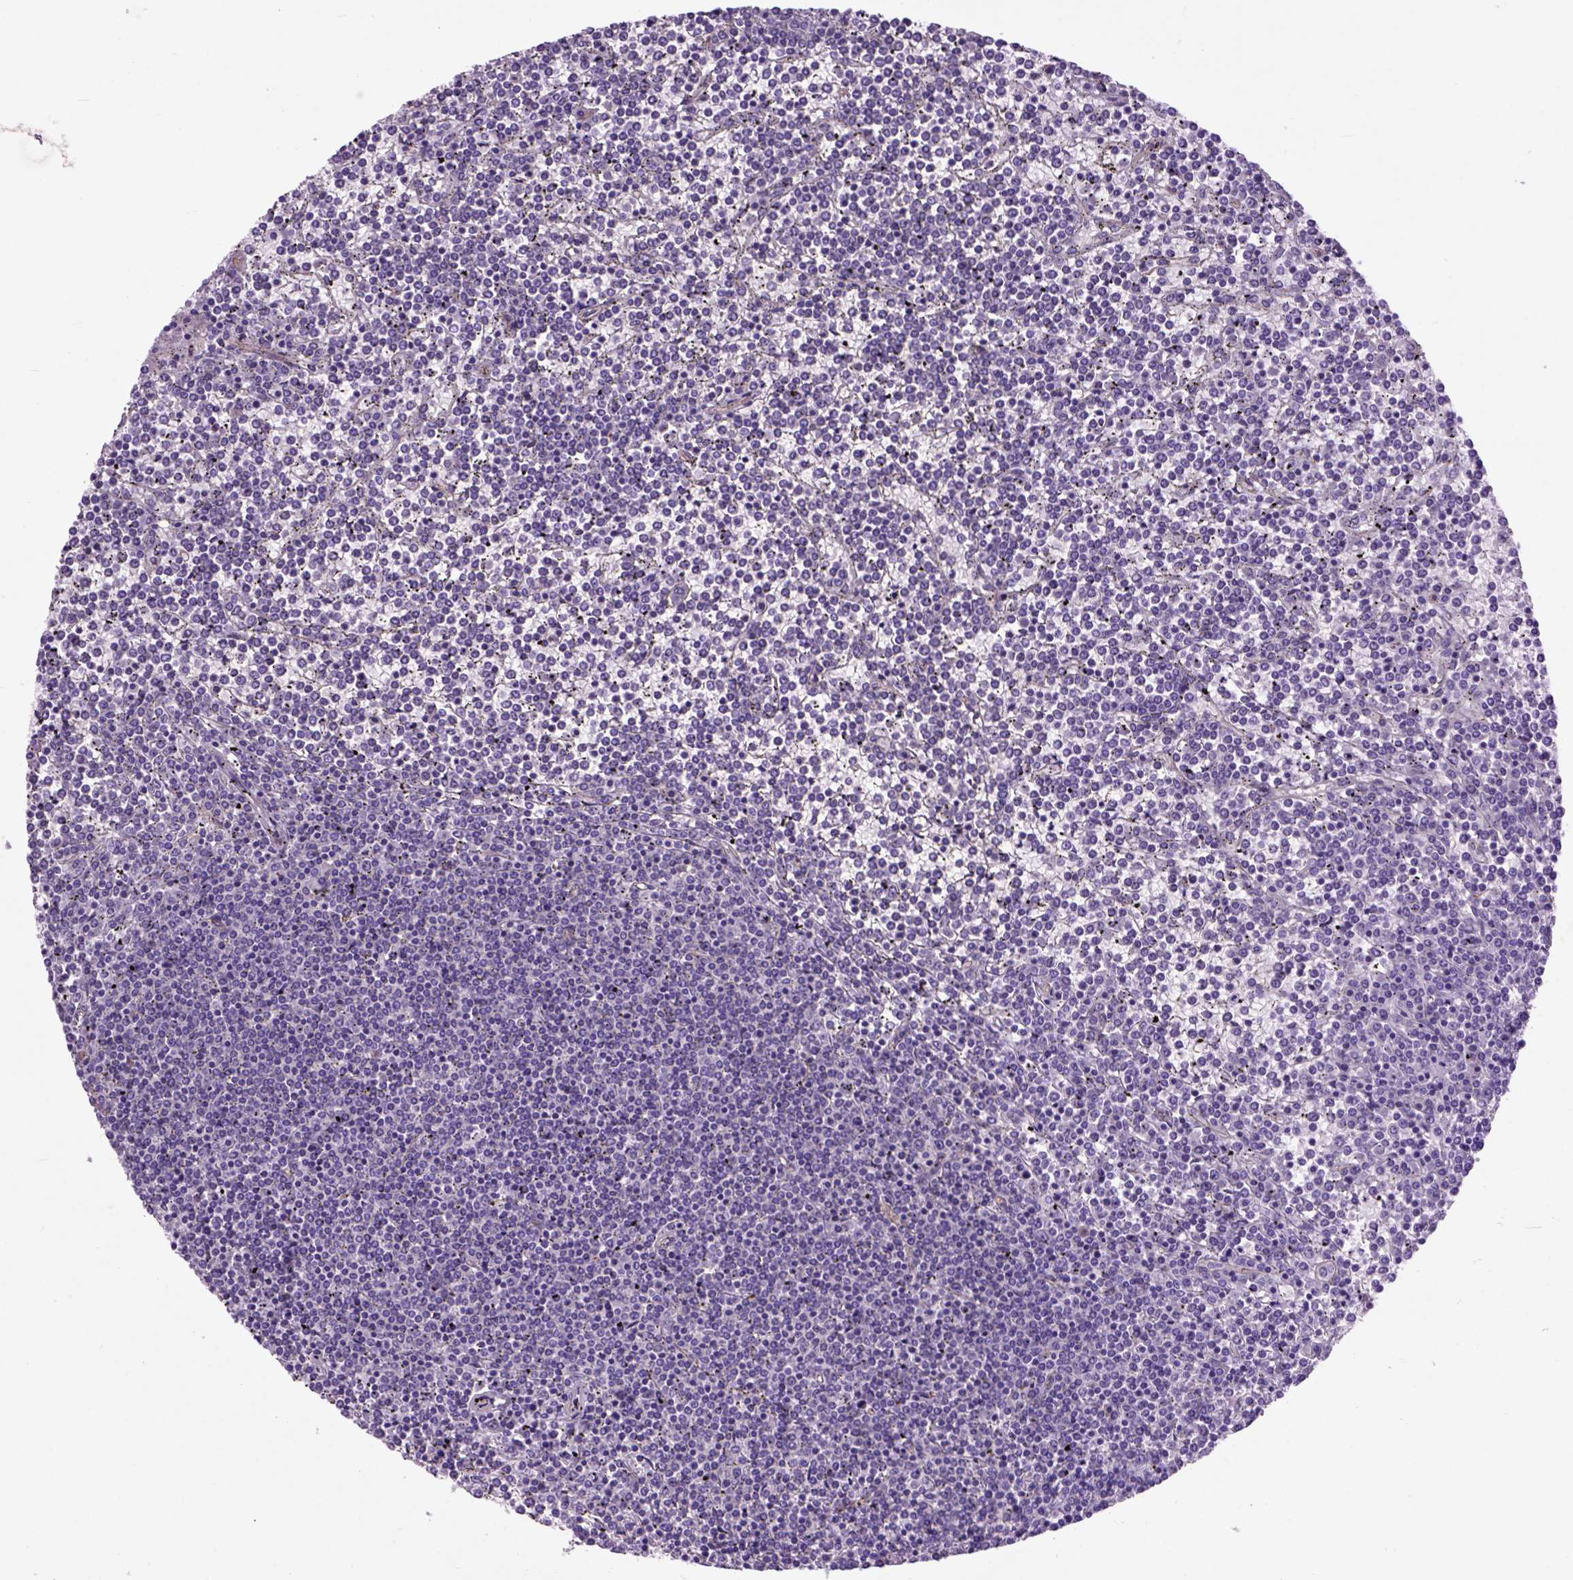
{"staining": {"intensity": "negative", "quantity": "none", "location": "none"}, "tissue": "lymphoma", "cell_type": "Tumor cells", "image_type": "cancer", "snomed": [{"axis": "morphology", "description": "Malignant lymphoma, non-Hodgkin's type, Low grade"}, {"axis": "topography", "description": "Spleen"}], "caption": "Immunohistochemical staining of human lymphoma demonstrates no significant expression in tumor cells.", "gene": "MAPT", "patient": {"sex": "female", "age": 19}}